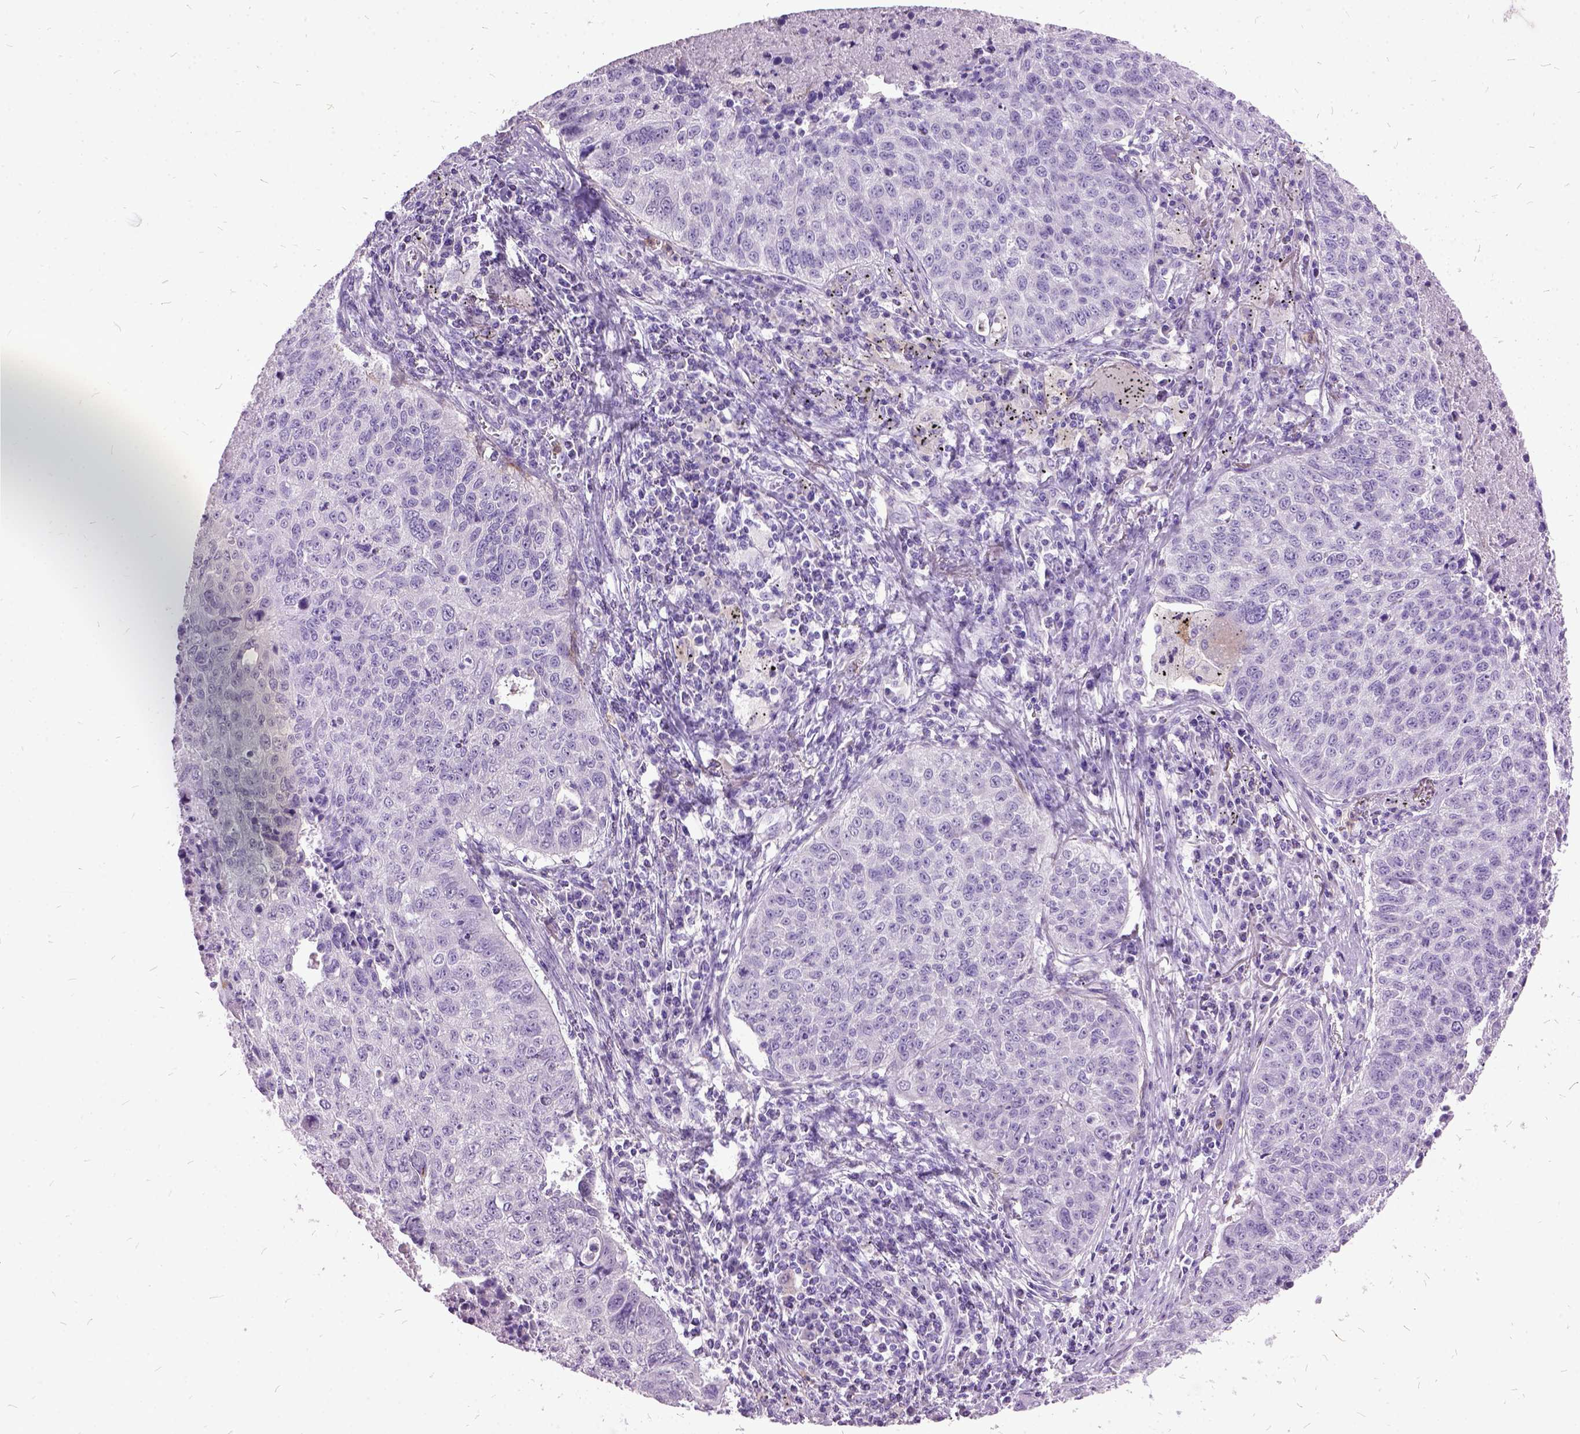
{"staining": {"intensity": "negative", "quantity": "none", "location": "none"}, "tissue": "lung cancer", "cell_type": "Tumor cells", "image_type": "cancer", "snomed": [{"axis": "morphology", "description": "Normal morphology"}, {"axis": "morphology", "description": "Aneuploidy"}, {"axis": "morphology", "description": "Squamous cell carcinoma, NOS"}, {"axis": "topography", "description": "Lymph node"}, {"axis": "topography", "description": "Lung"}], "caption": "A histopathology image of human lung cancer (aneuploidy) is negative for staining in tumor cells.", "gene": "MME", "patient": {"sex": "female", "age": 76}}